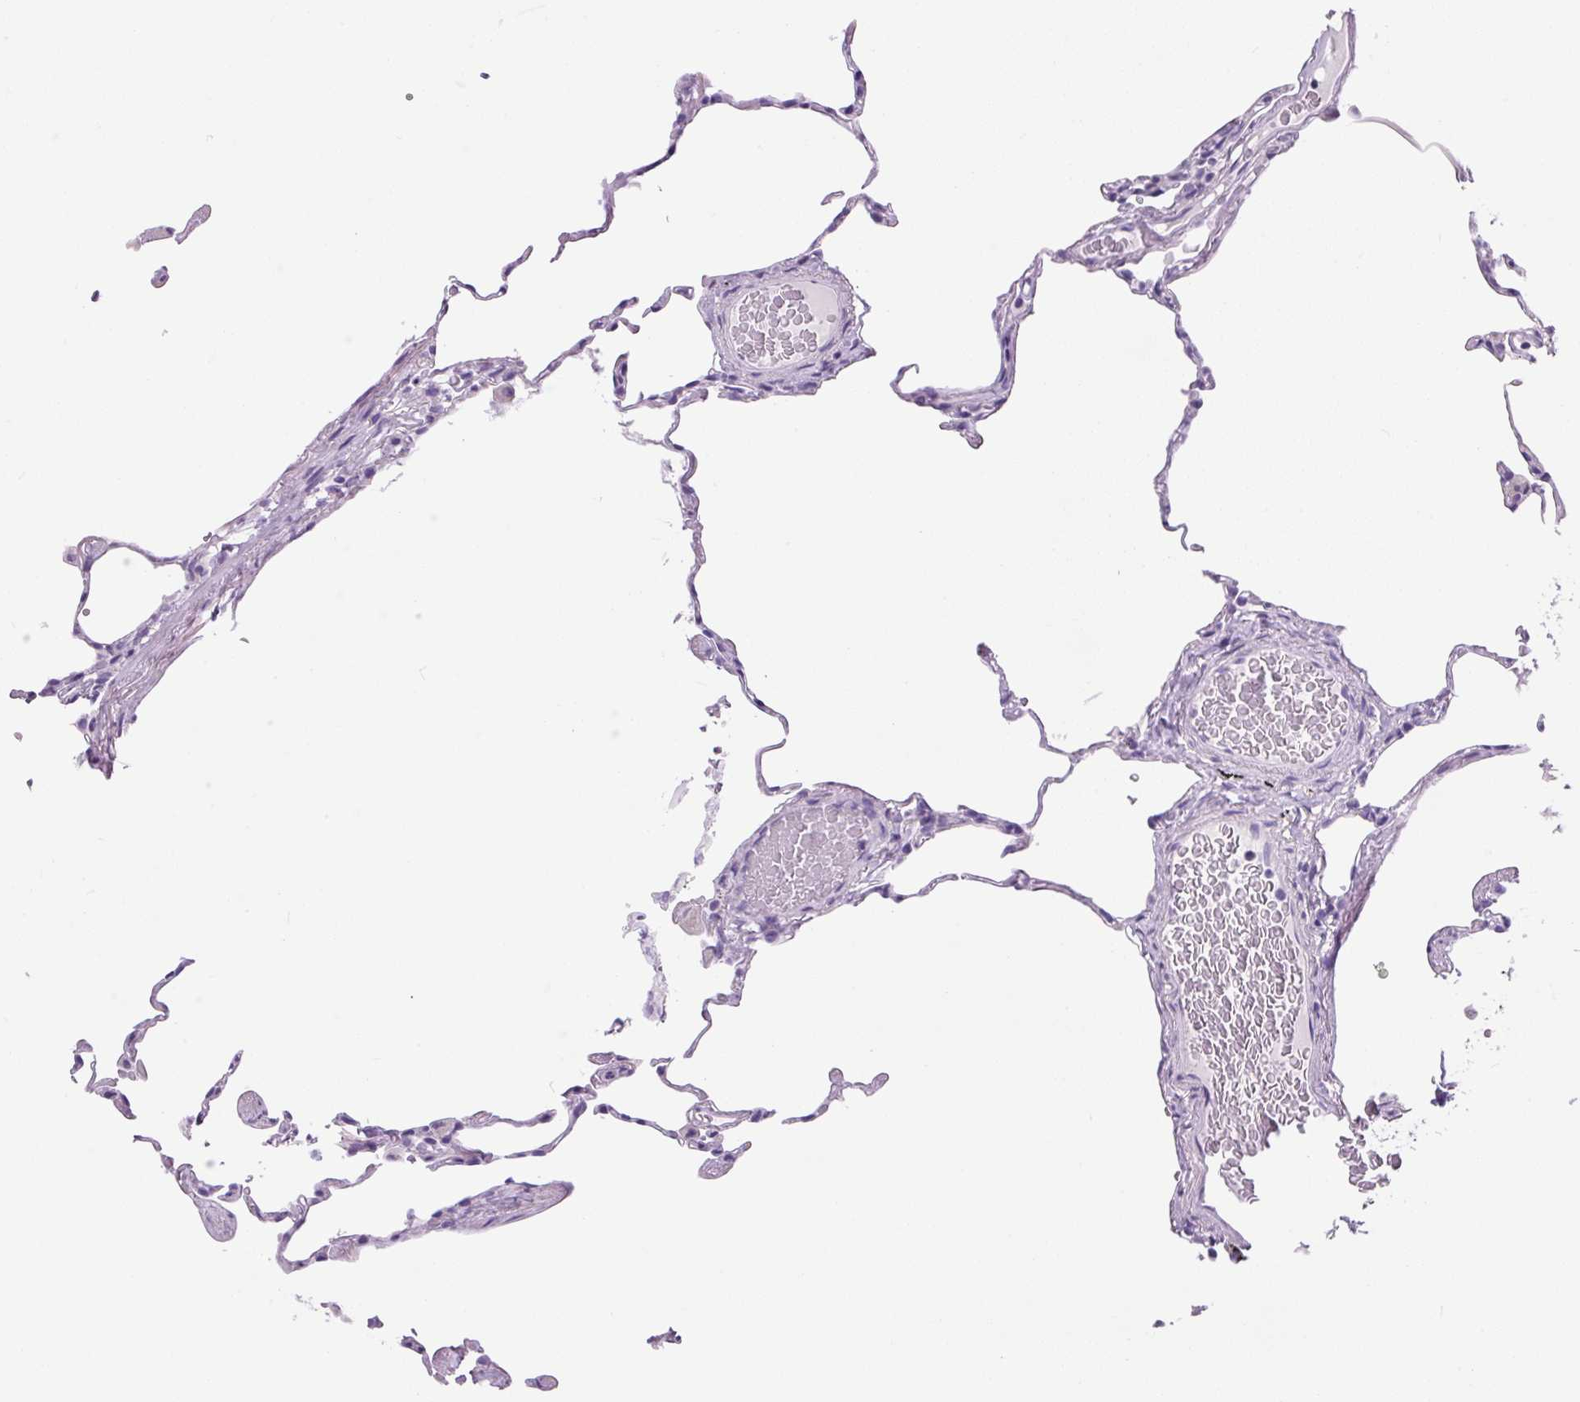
{"staining": {"intensity": "negative", "quantity": "none", "location": "none"}, "tissue": "lung", "cell_type": "Alveolar cells", "image_type": "normal", "snomed": [{"axis": "morphology", "description": "Normal tissue, NOS"}, {"axis": "topography", "description": "Lung"}], "caption": "IHC of benign lung exhibits no staining in alveolar cells.", "gene": "CHGA", "patient": {"sex": "female", "age": 57}}